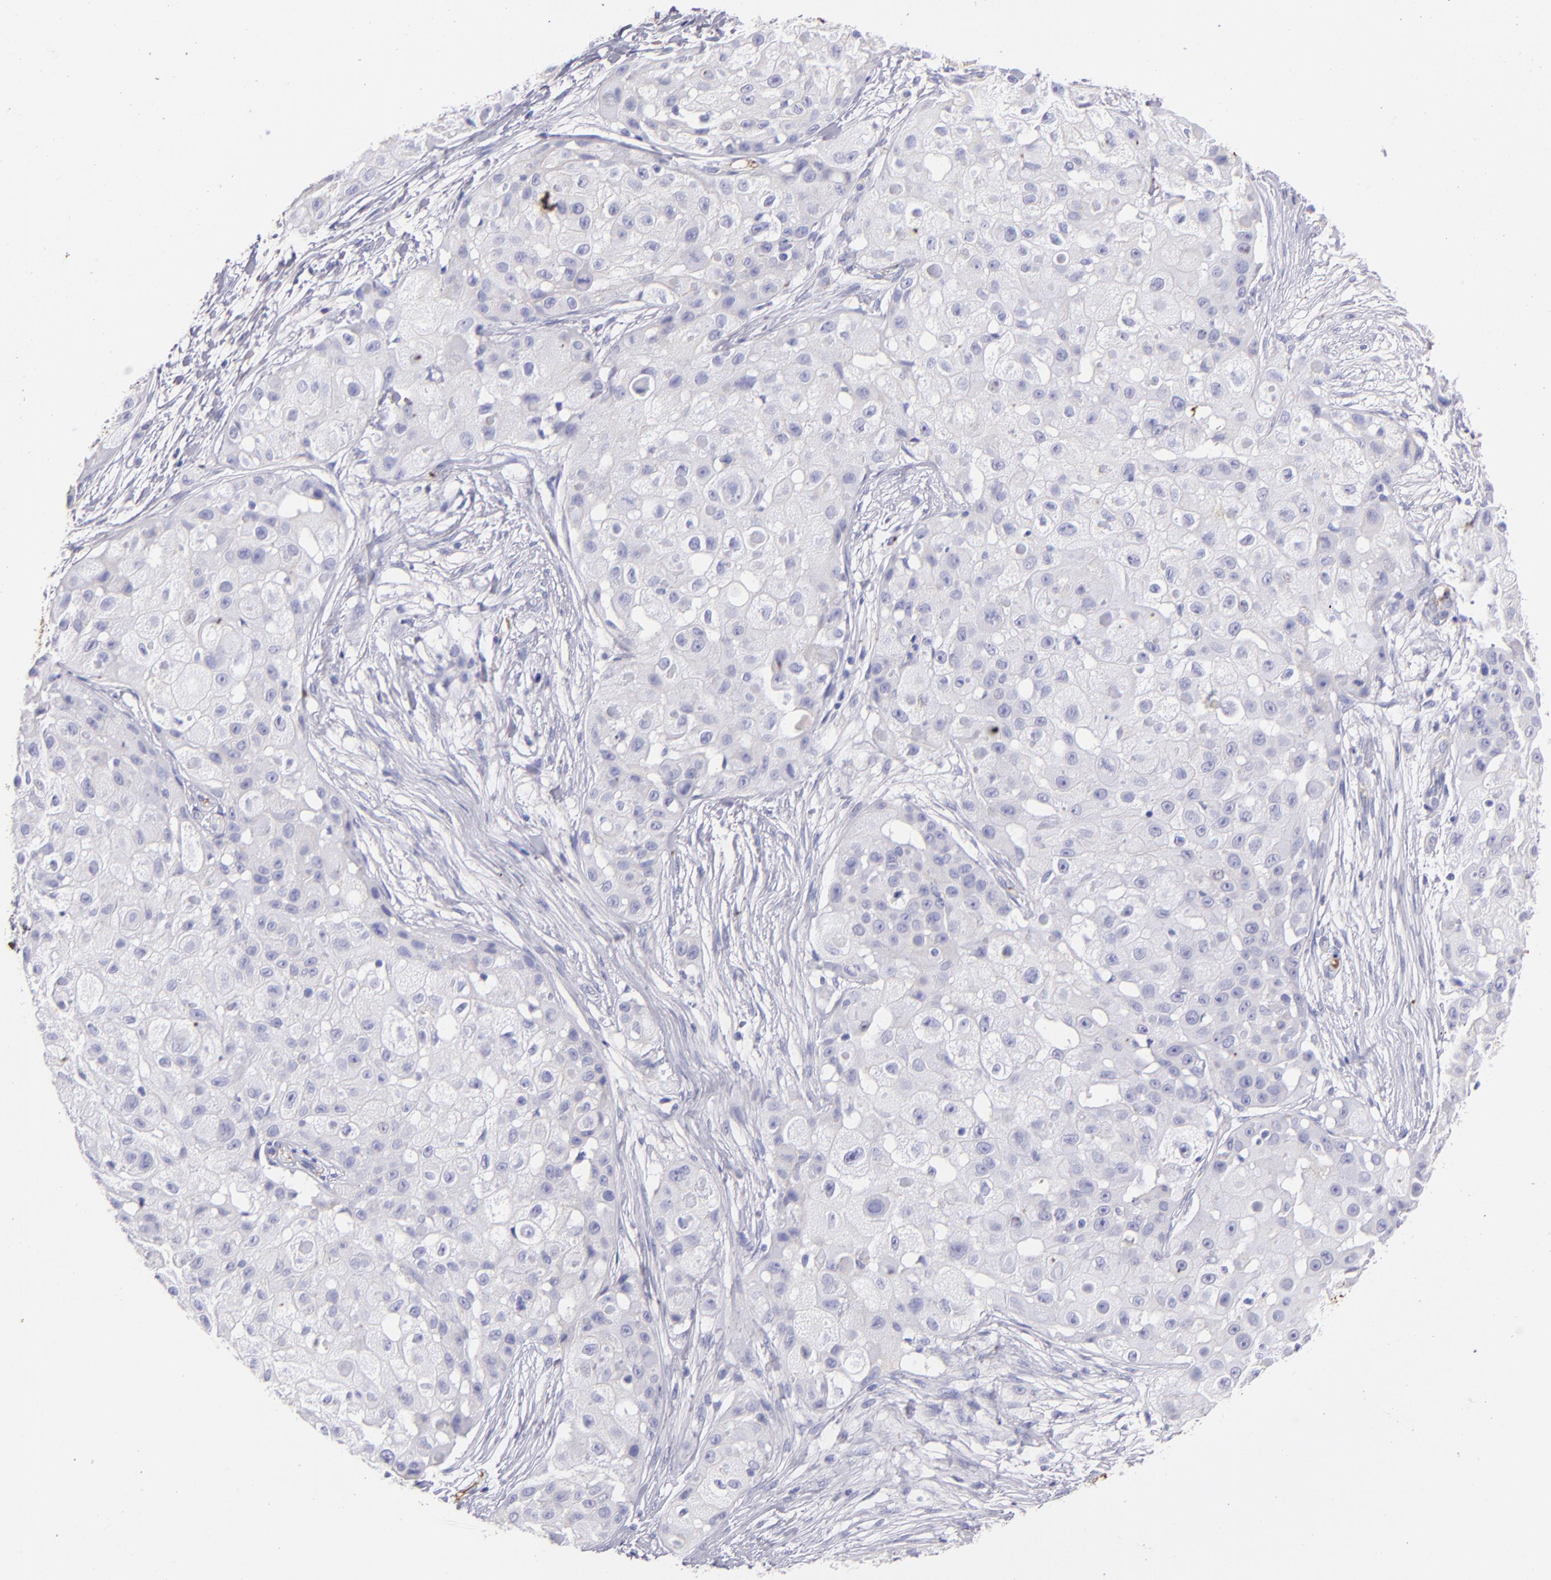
{"staining": {"intensity": "negative", "quantity": "none", "location": "none"}, "tissue": "skin cancer", "cell_type": "Tumor cells", "image_type": "cancer", "snomed": [{"axis": "morphology", "description": "Squamous cell carcinoma, NOS"}, {"axis": "topography", "description": "Skin"}], "caption": "Immunohistochemistry (IHC) histopathology image of skin cancer stained for a protein (brown), which shows no staining in tumor cells. The staining is performed using DAB (3,3'-diaminobenzidine) brown chromogen with nuclei counter-stained in using hematoxylin.", "gene": "FGB", "patient": {"sex": "female", "age": 57}}